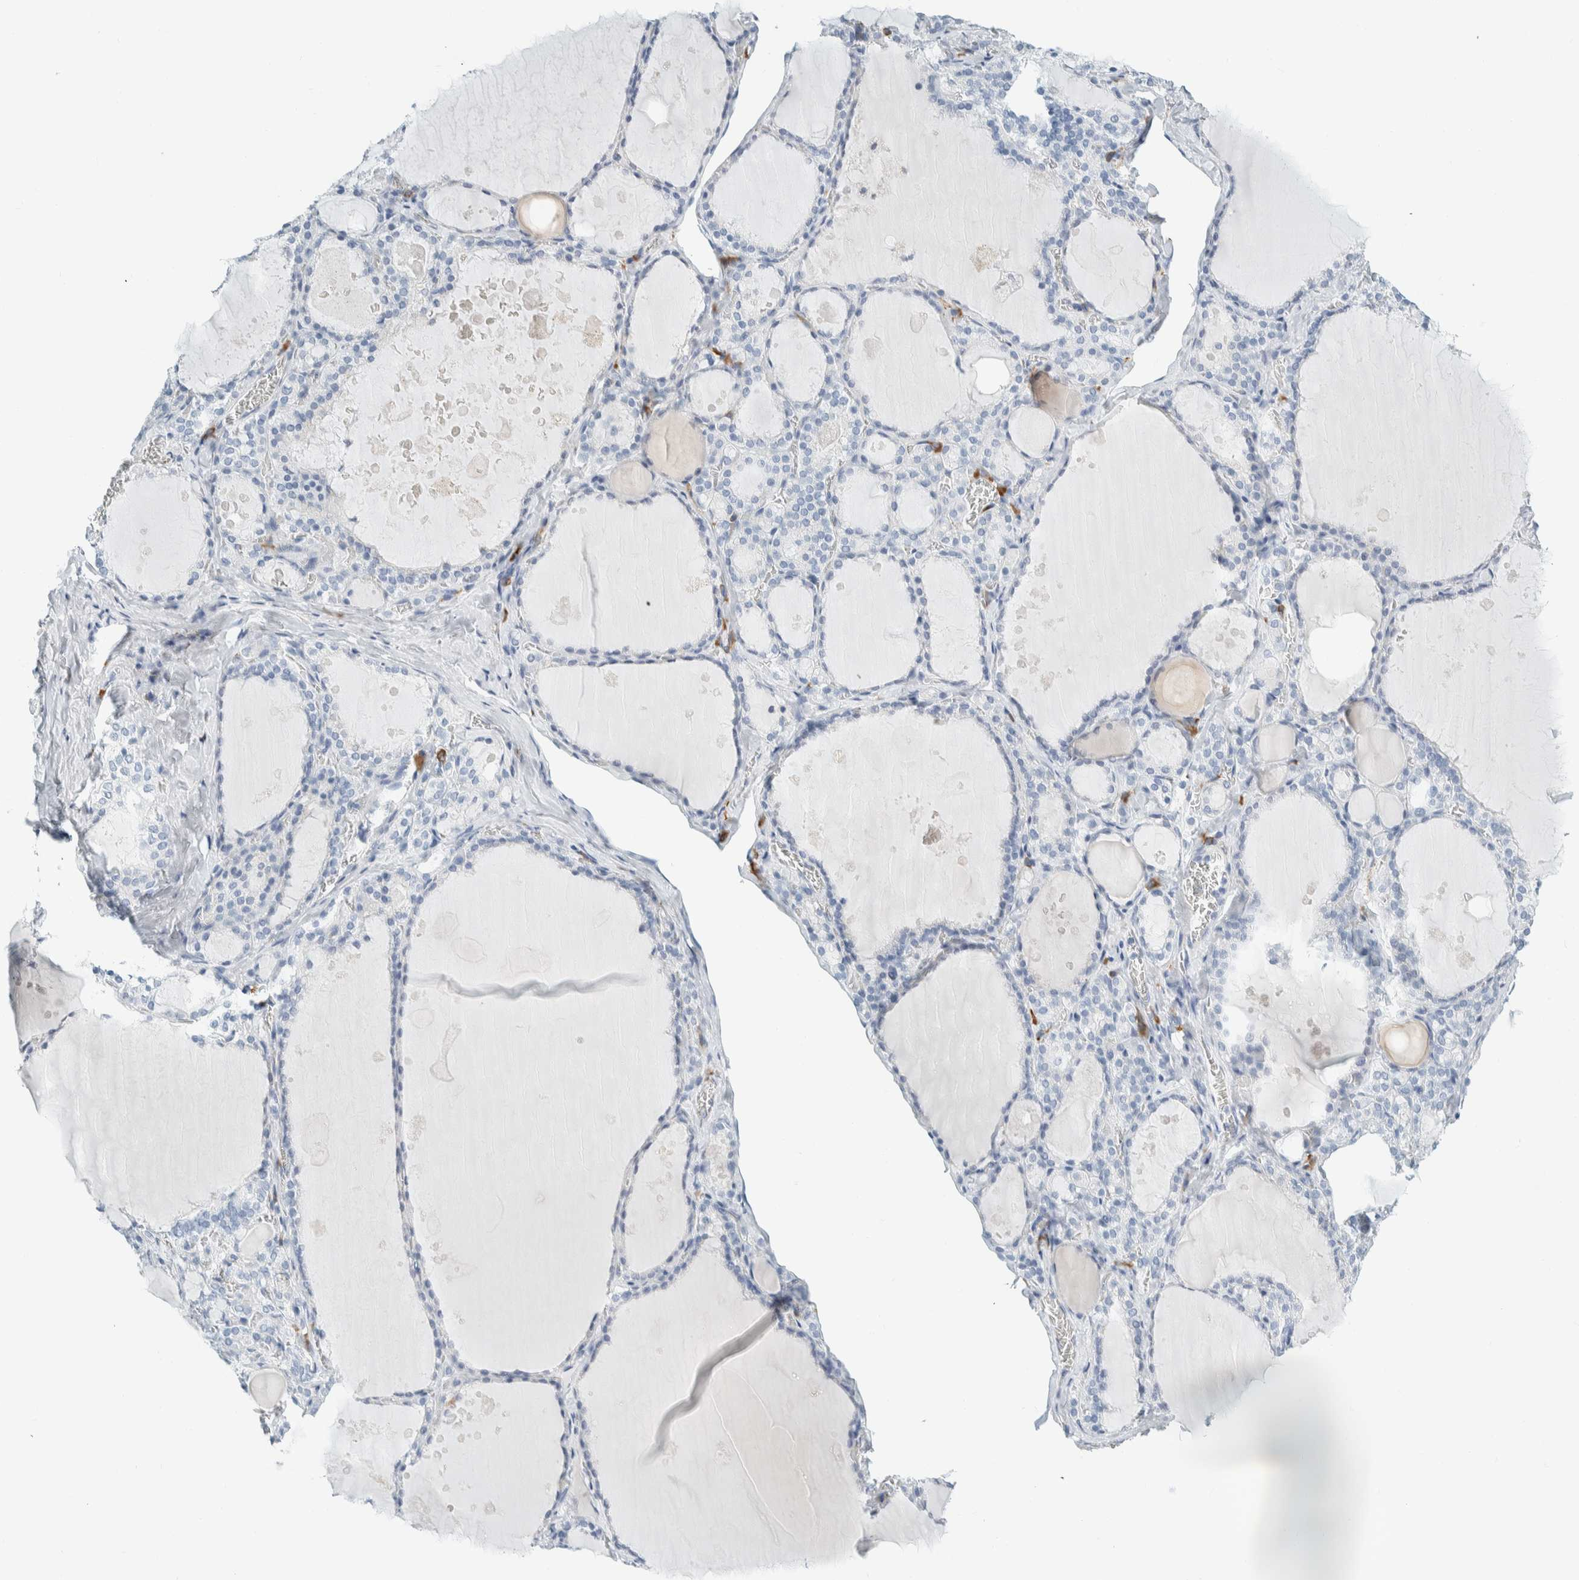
{"staining": {"intensity": "negative", "quantity": "none", "location": "none"}, "tissue": "thyroid gland", "cell_type": "Glandular cells", "image_type": "normal", "snomed": [{"axis": "morphology", "description": "Normal tissue, NOS"}, {"axis": "topography", "description": "Thyroid gland"}], "caption": "Immunohistochemistry histopathology image of benign thyroid gland: human thyroid gland stained with DAB demonstrates no significant protein positivity in glandular cells.", "gene": "ARHGAP27", "patient": {"sex": "male", "age": 56}}